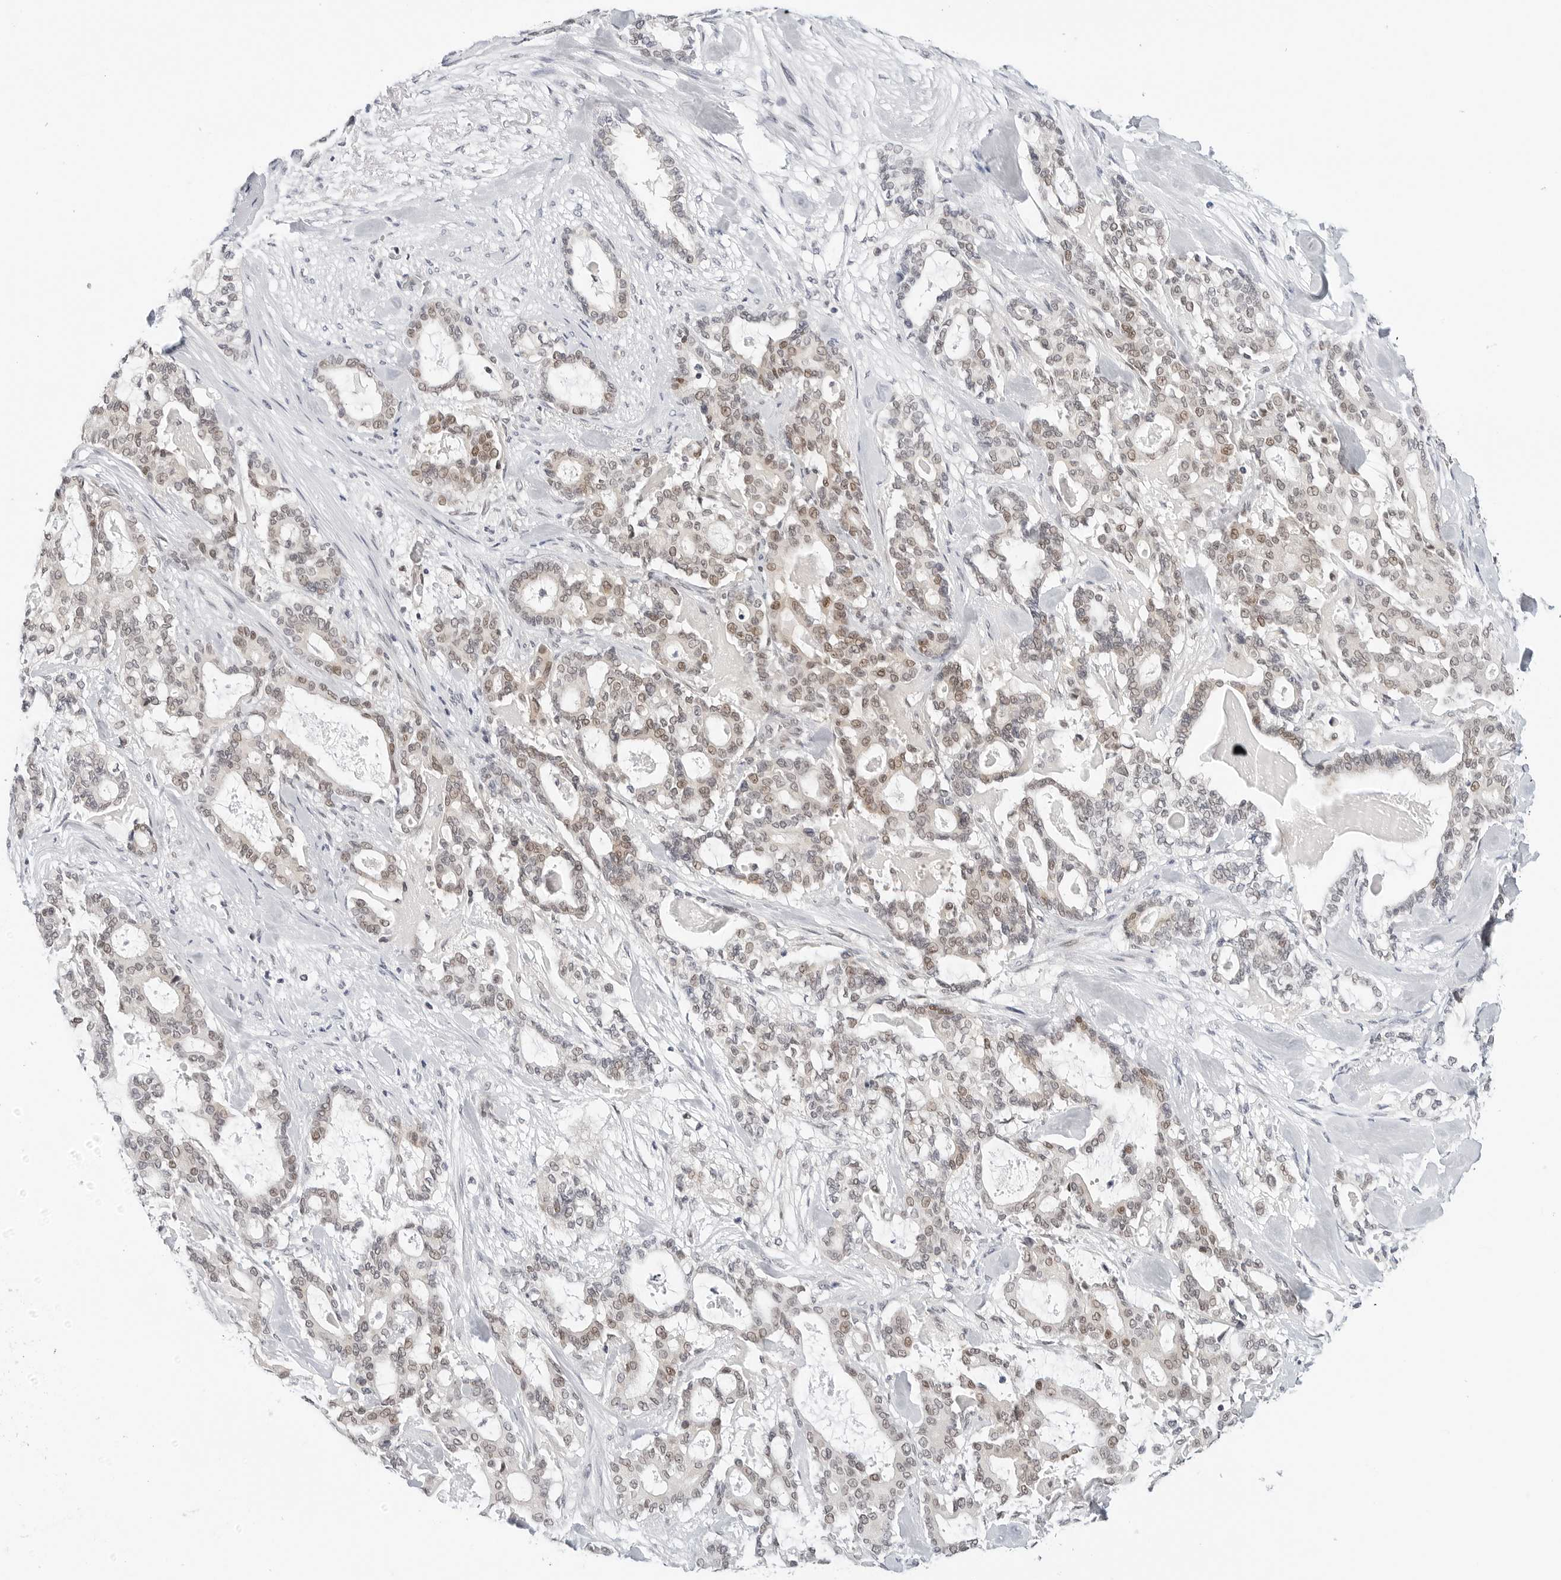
{"staining": {"intensity": "weak", "quantity": "<25%", "location": "nuclear"}, "tissue": "pancreatic cancer", "cell_type": "Tumor cells", "image_type": "cancer", "snomed": [{"axis": "morphology", "description": "Adenocarcinoma, NOS"}, {"axis": "topography", "description": "Pancreas"}], "caption": "Immunohistochemical staining of pancreatic cancer (adenocarcinoma) exhibits no significant positivity in tumor cells. (Stains: DAB immunohistochemistry (IHC) with hematoxylin counter stain, Microscopy: brightfield microscopy at high magnification).", "gene": "TSEN2", "patient": {"sex": "male", "age": 63}}